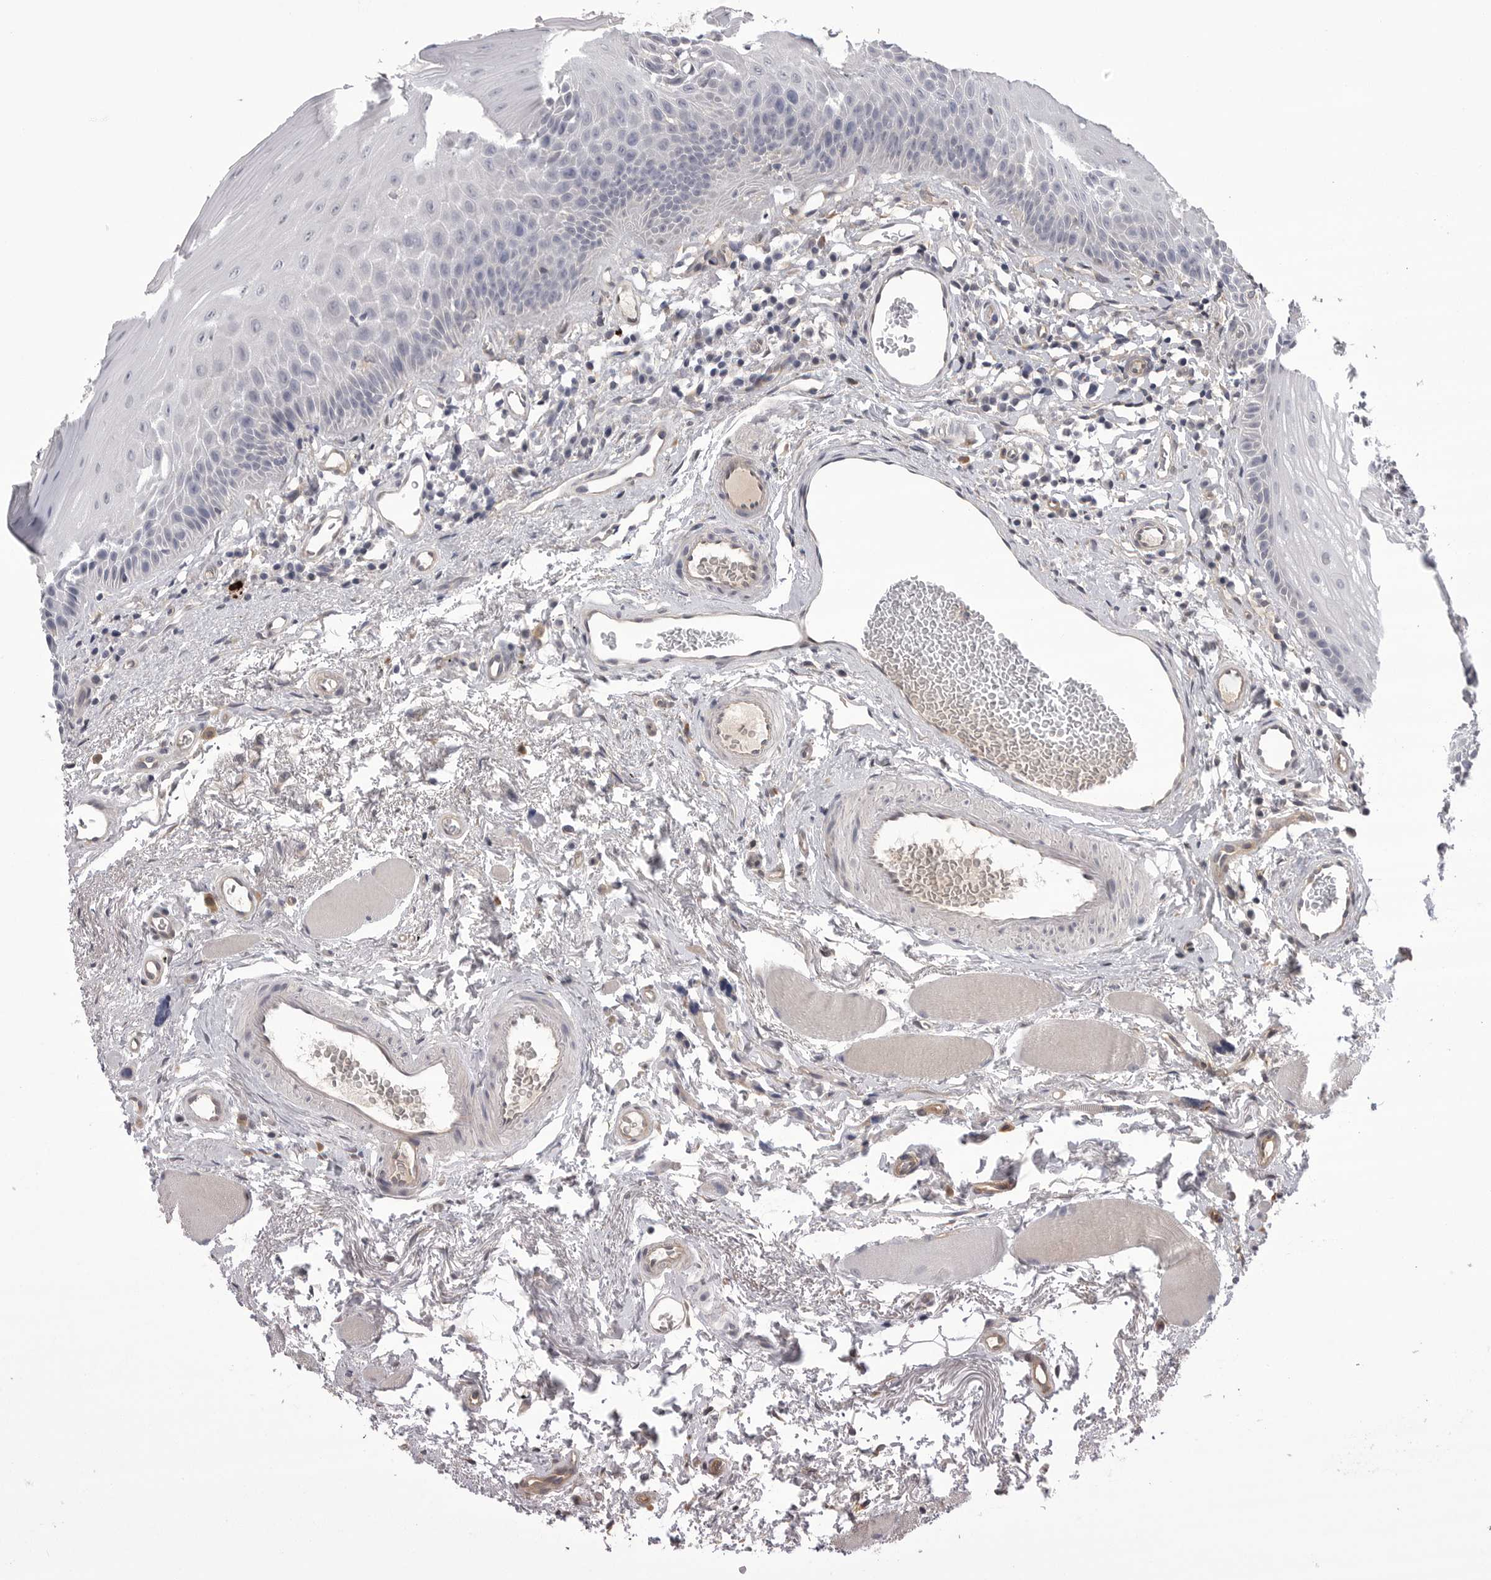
{"staining": {"intensity": "negative", "quantity": "none", "location": "none"}, "tissue": "oral mucosa", "cell_type": "Squamous epithelial cells", "image_type": "normal", "snomed": [{"axis": "morphology", "description": "Normal tissue, NOS"}, {"axis": "topography", "description": "Skeletal muscle"}, {"axis": "topography", "description": "Oral tissue"}, {"axis": "topography", "description": "Peripheral nerve tissue"}], "caption": "Histopathology image shows no protein expression in squamous epithelial cells of unremarkable oral mucosa. (DAB immunohistochemistry, high magnification).", "gene": "DLGAP3", "patient": {"sex": "female", "age": 84}}